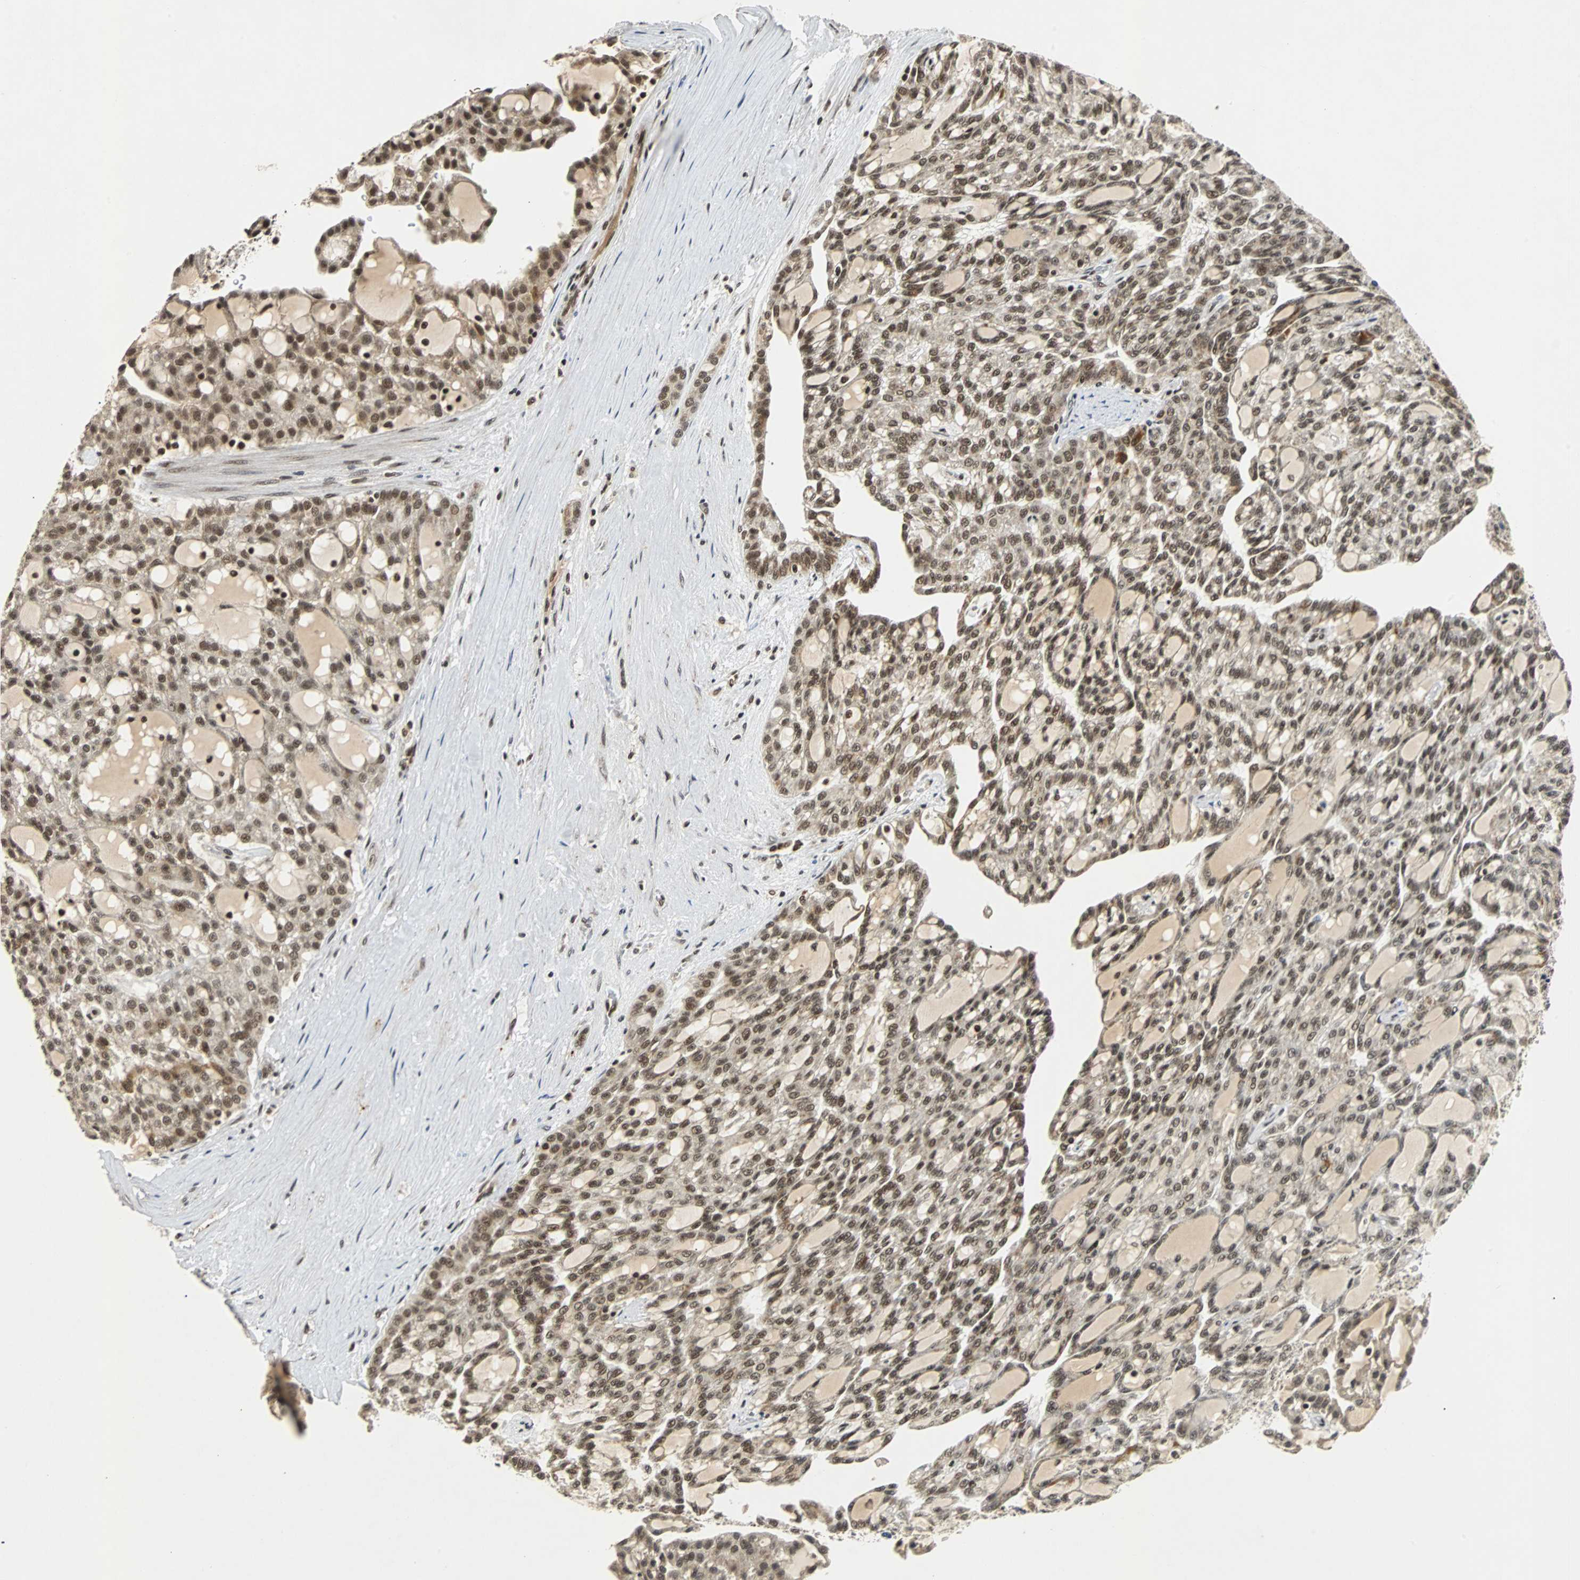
{"staining": {"intensity": "moderate", "quantity": ">75%", "location": "nuclear"}, "tissue": "renal cancer", "cell_type": "Tumor cells", "image_type": "cancer", "snomed": [{"axis": "morphology", "description": "Adenocarcinoma, NOS"}, {"axis": "topography", "description": "Kidney"}], "caption": "This micrograph exhibits renal cancer (adenocarcinoma) stained with immunohistochemistry to label a protein in brown. The nuclear of tumor cells show moderate positivity for the protein. Nuclei are counter-stained blue.", "gene": "TAF5", "patient": {"sex": "male", "age": 63}}